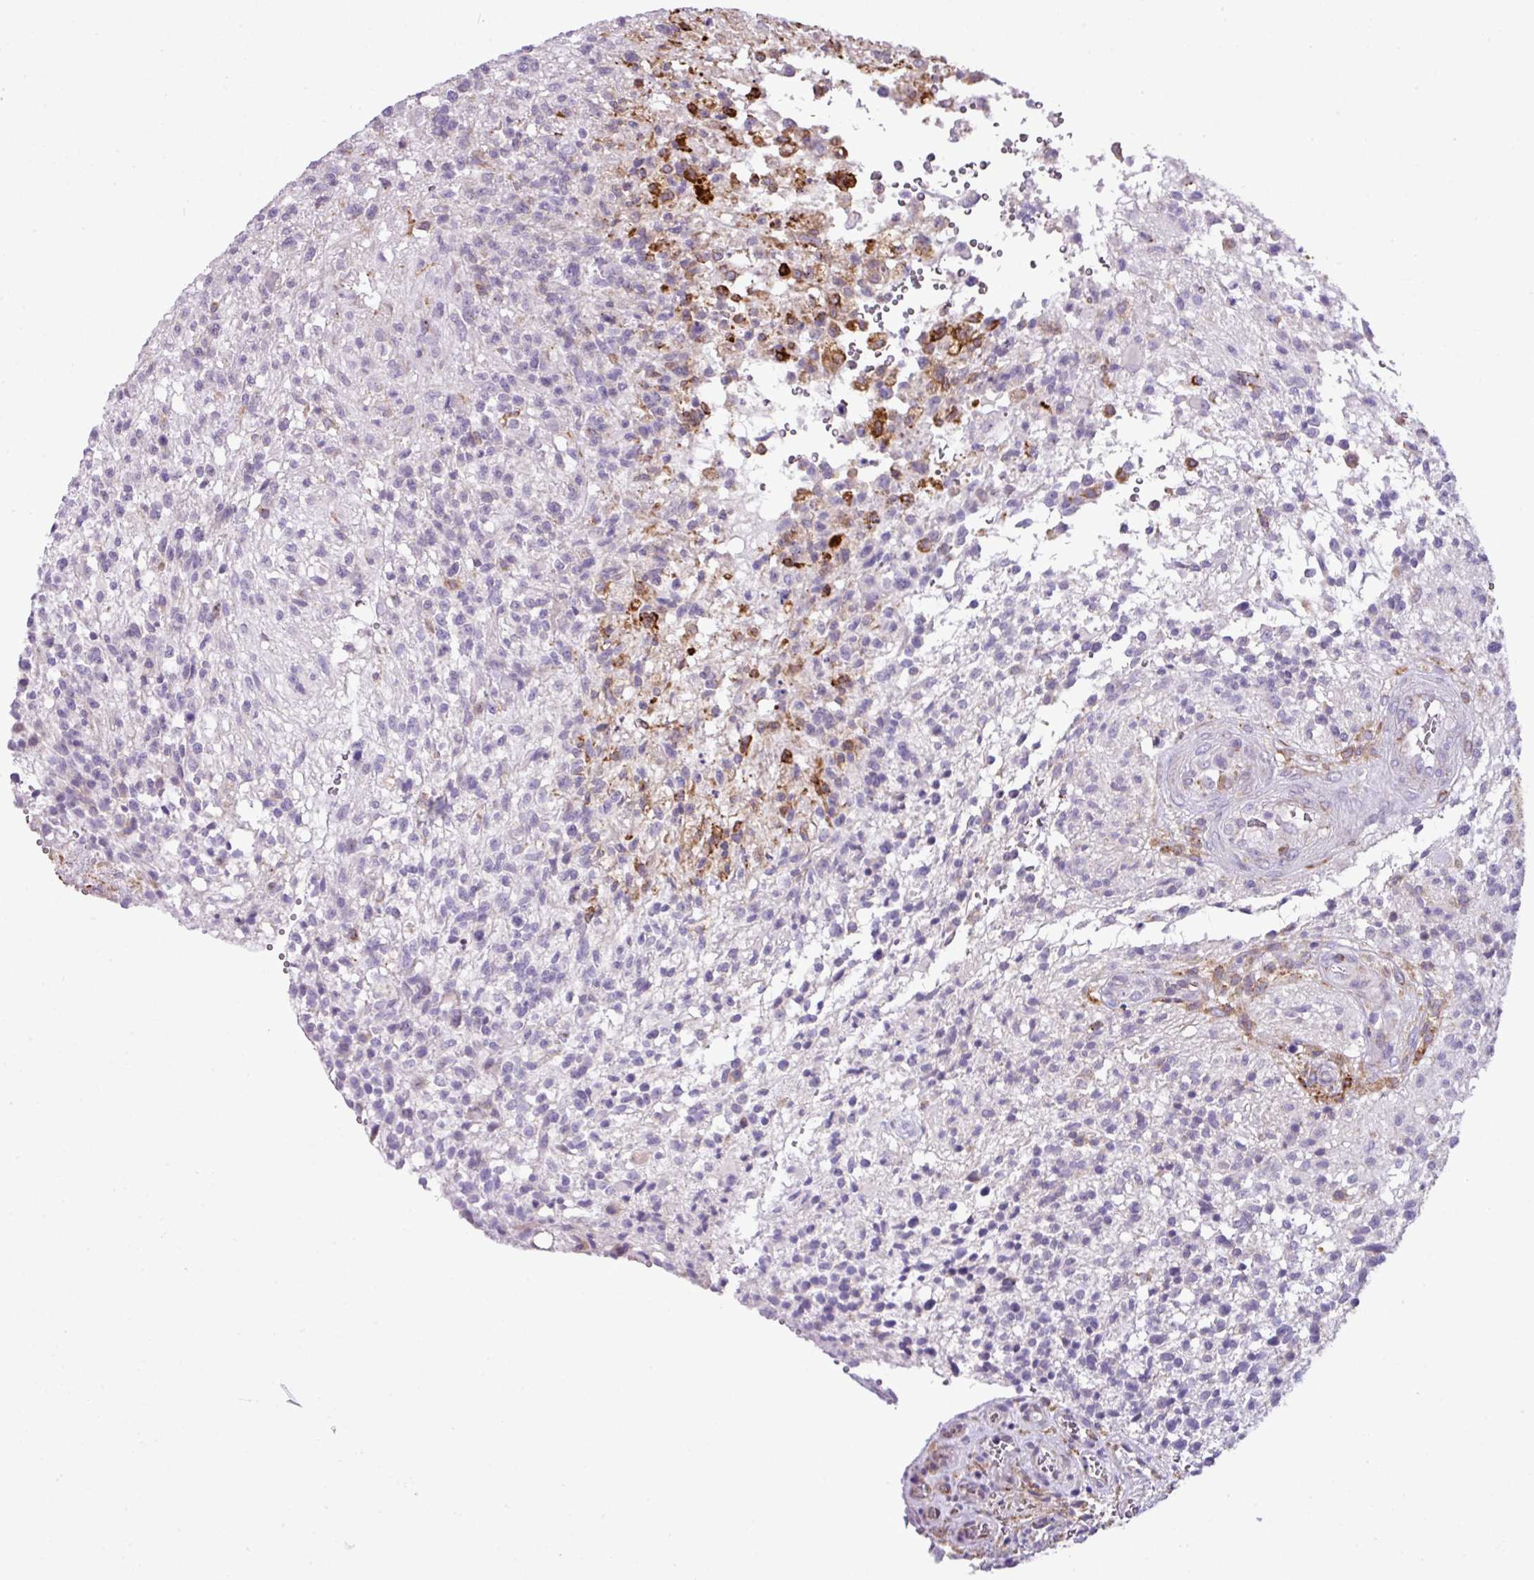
{"staining": {"intensity": "moderate", "quantity": "<25%", "location": "cytoplasmic/membranous"}, "tissue": "glioma", "cell_type": "Tumor cells", "image_type": "cancer", "snomed": [{"axis": "morphology", "description": "Glioma, malignant, High grade"}, {"axis": "topography", "description": "Brain"}], "caption": "IHC of human high-grade glioma (malignant) displays low levels of moderate cytoplasmic/membranous staining in approximately <25% of tumor cells.", "gene": "RGS21", "patient": {"sex": "male", "age": 56}}